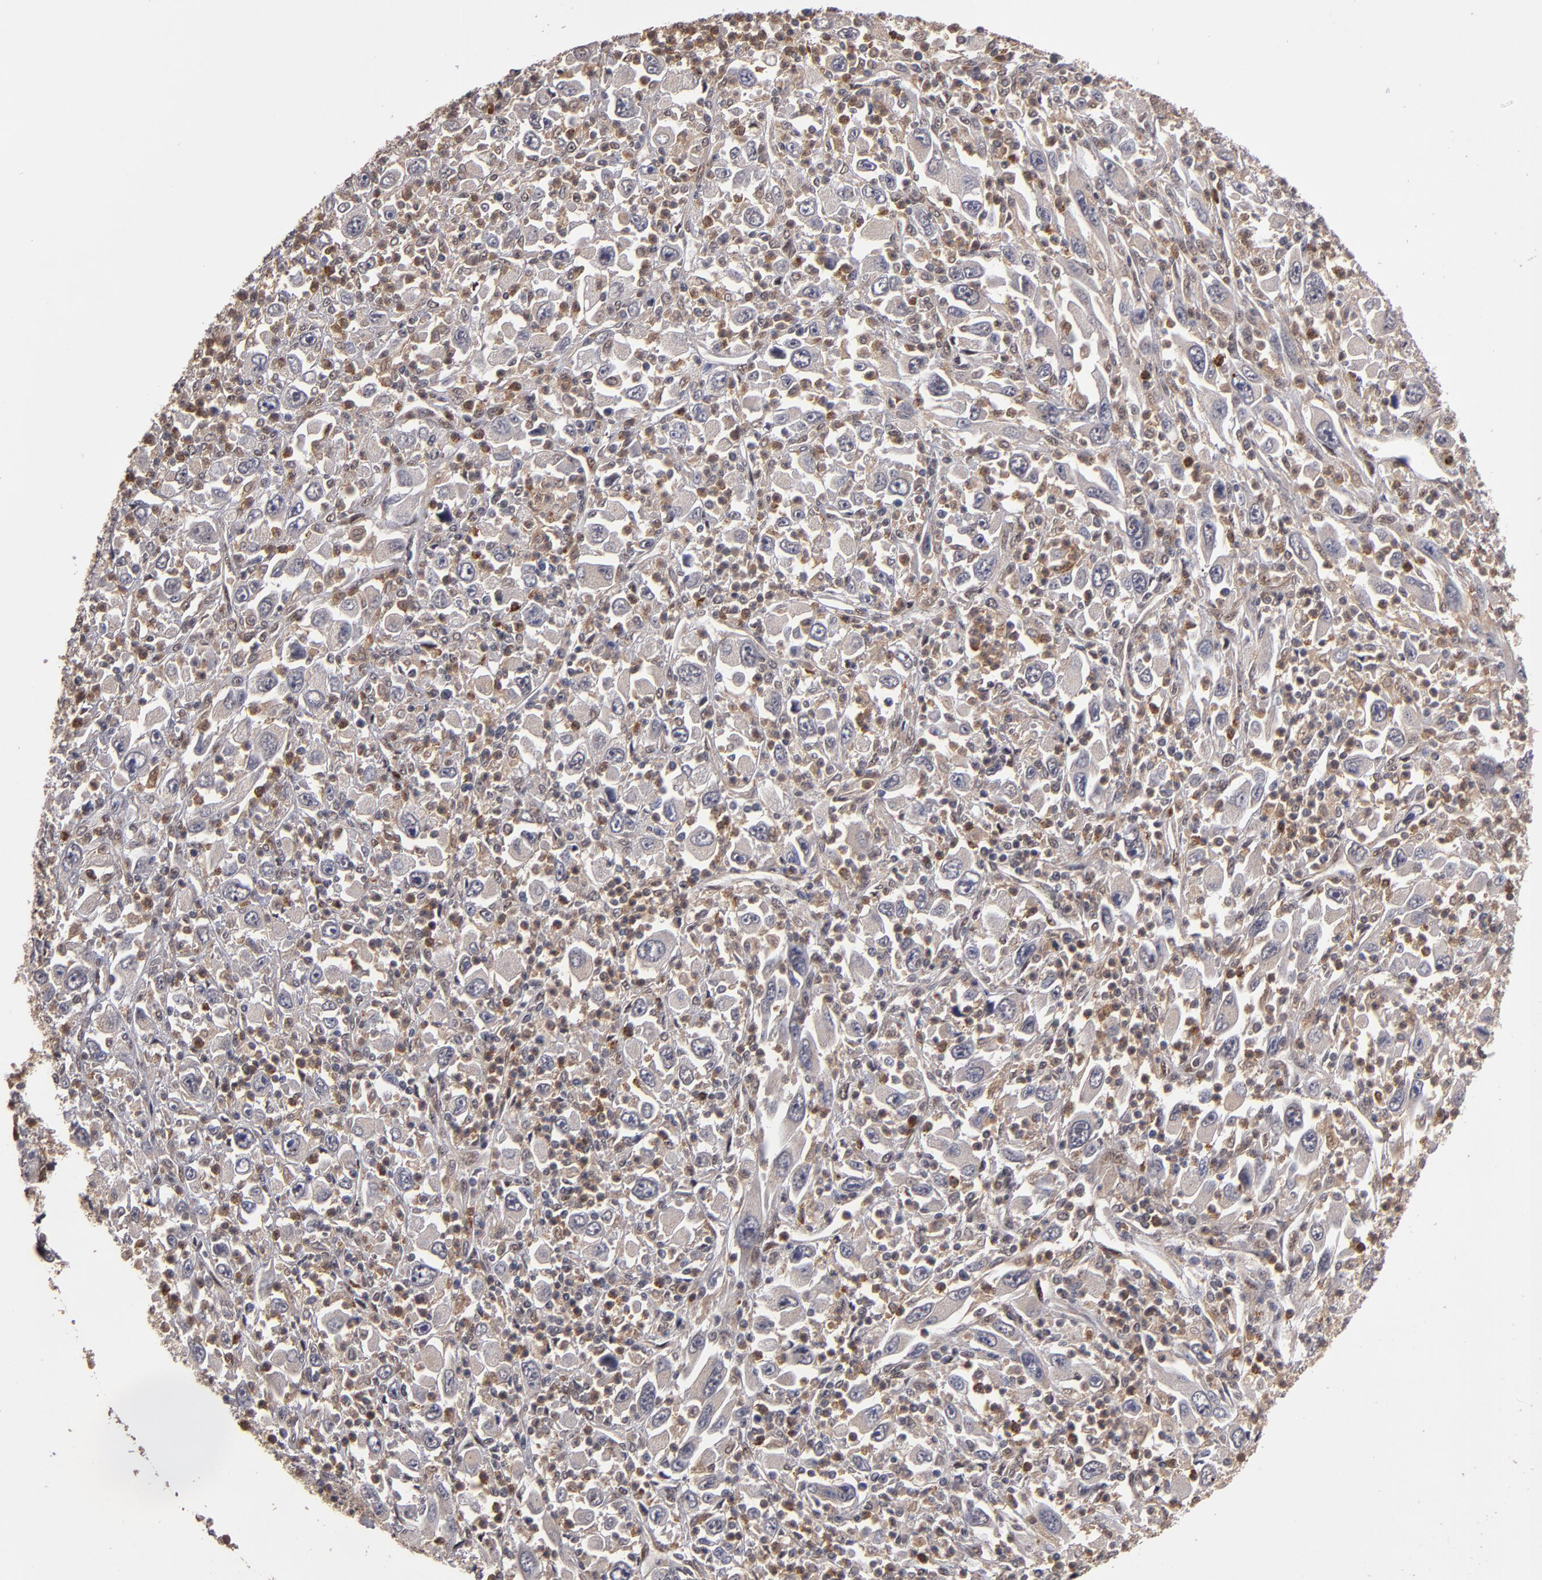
{"staining": {"intensity": "weak", "quantity": "<25%", "location": "cytoplasmic/membranous"}, "tissue": "melanoma", "cell_type": "Tumor cells", "image_type": "cancer", "snomed": [{"axis": "morphology", "description": "Malignant melanoma, Metastatic site"}, {"axis": "topography", "description": "Skin"}], "caption": "This is an immunohistochemistry (IHC) micrograph of human melanoma. There is no staining in tumor cells.", "gene": "CUL5", "patient": {"sex": "female", "age": 56}}